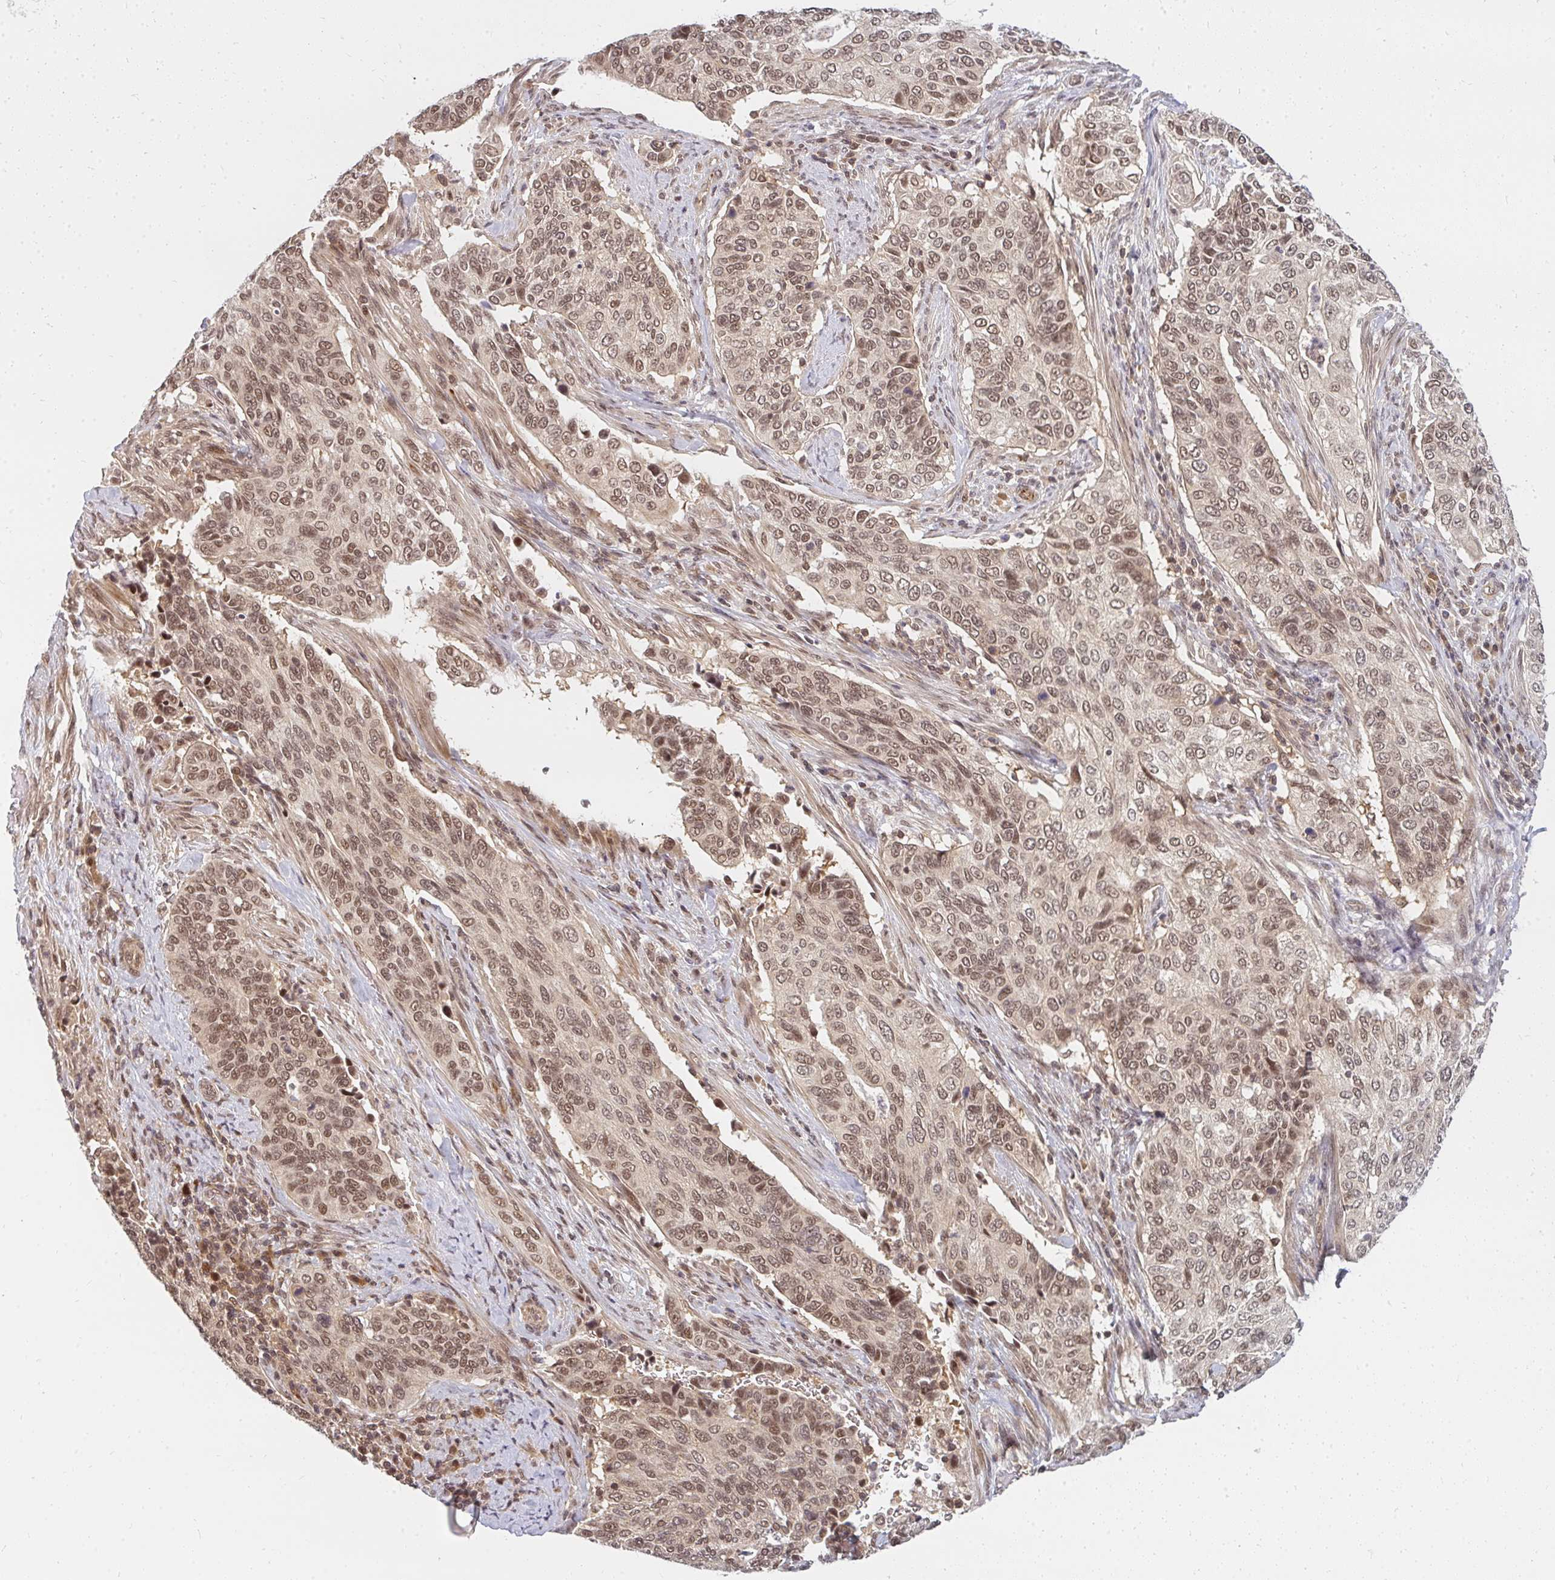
{"staining": {"intensity": "moderate", "quantity": "25%-75%", "location": "nuclear"}, "tissue": "cervical cancer", "cell_type": "Tumor cells", "image_type": "cancer", "snomed": [{"axis": "morphology", "description": "Squamous cell carcinoma, NOS"}, {"axis": "topography", "description": "Cervix"}], "caption": "Moderate nuclear positivity is identified in approximately 25%-75% of tumor cells in cervical cancer. (IHC, brightfield microscopy, high magnification).", "gene": "GTF3C6", "patient": {"sex": "female", "age": 38}}